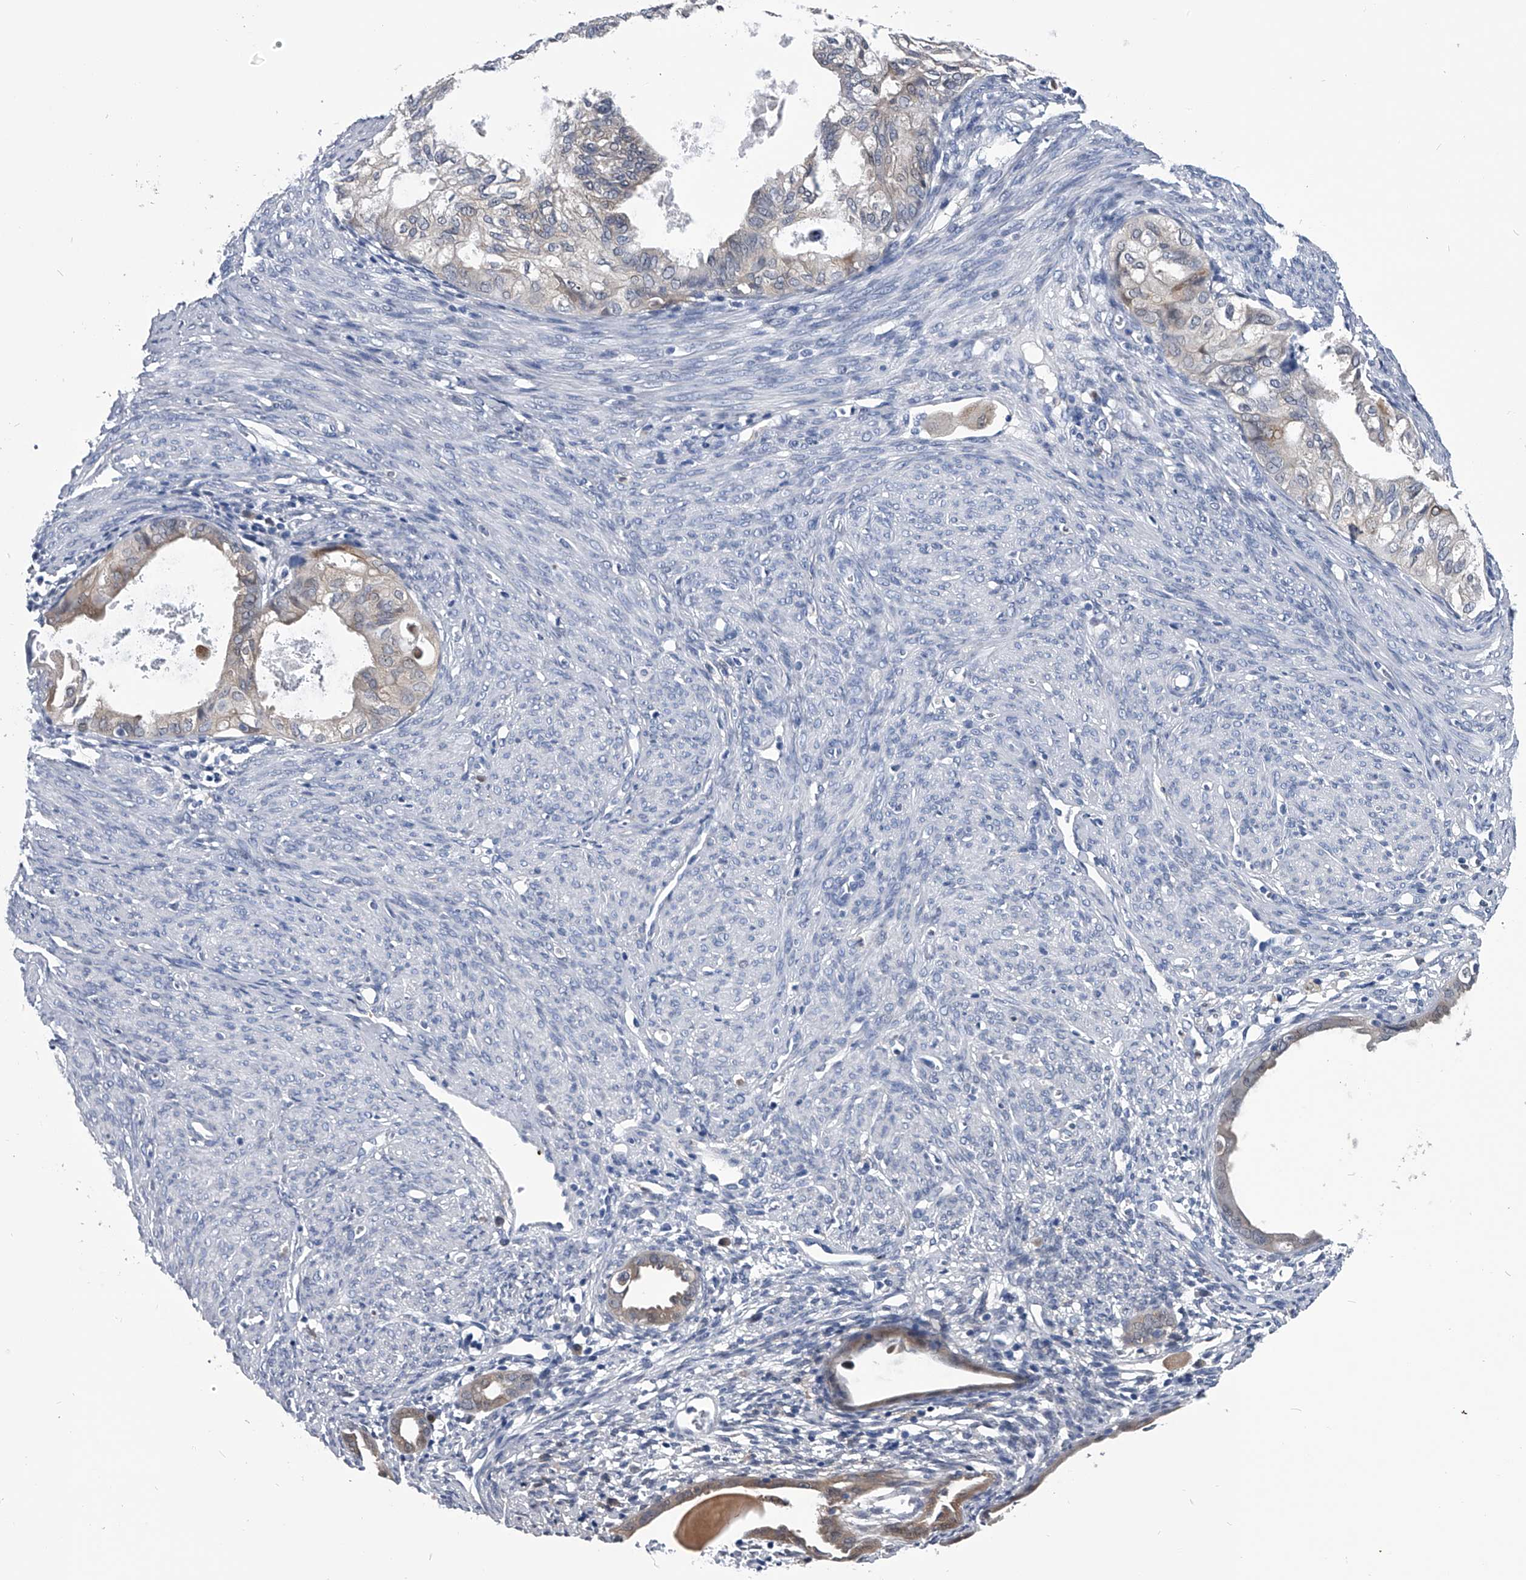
{"staining": {"intensity": "weak", "quantity": "<25%", "location": "cytoplasmic/membranous"}, "tissue": "cervical cancer", "cell_type": "Tumor cells", "image_type": "cancer", "snomed": [{"axis": "morphology", "description": "Normal tissue, NOS"}, {"axis": "morphology", "description": "Adenocarcinoma, NOS"}, {"axis": "topography", "description": "Cervix"}, {"axis": "topography", "description": "Endometrium"}], "caption": "Protein analysis of cervical adenocarcinoma shows no significant positivity in tumor cells. (Brightfield microscopy of DAB immunohistochemistry at high magnification).", "gene": "PDXK", "patient": {"sex": "female", "age": 86}}